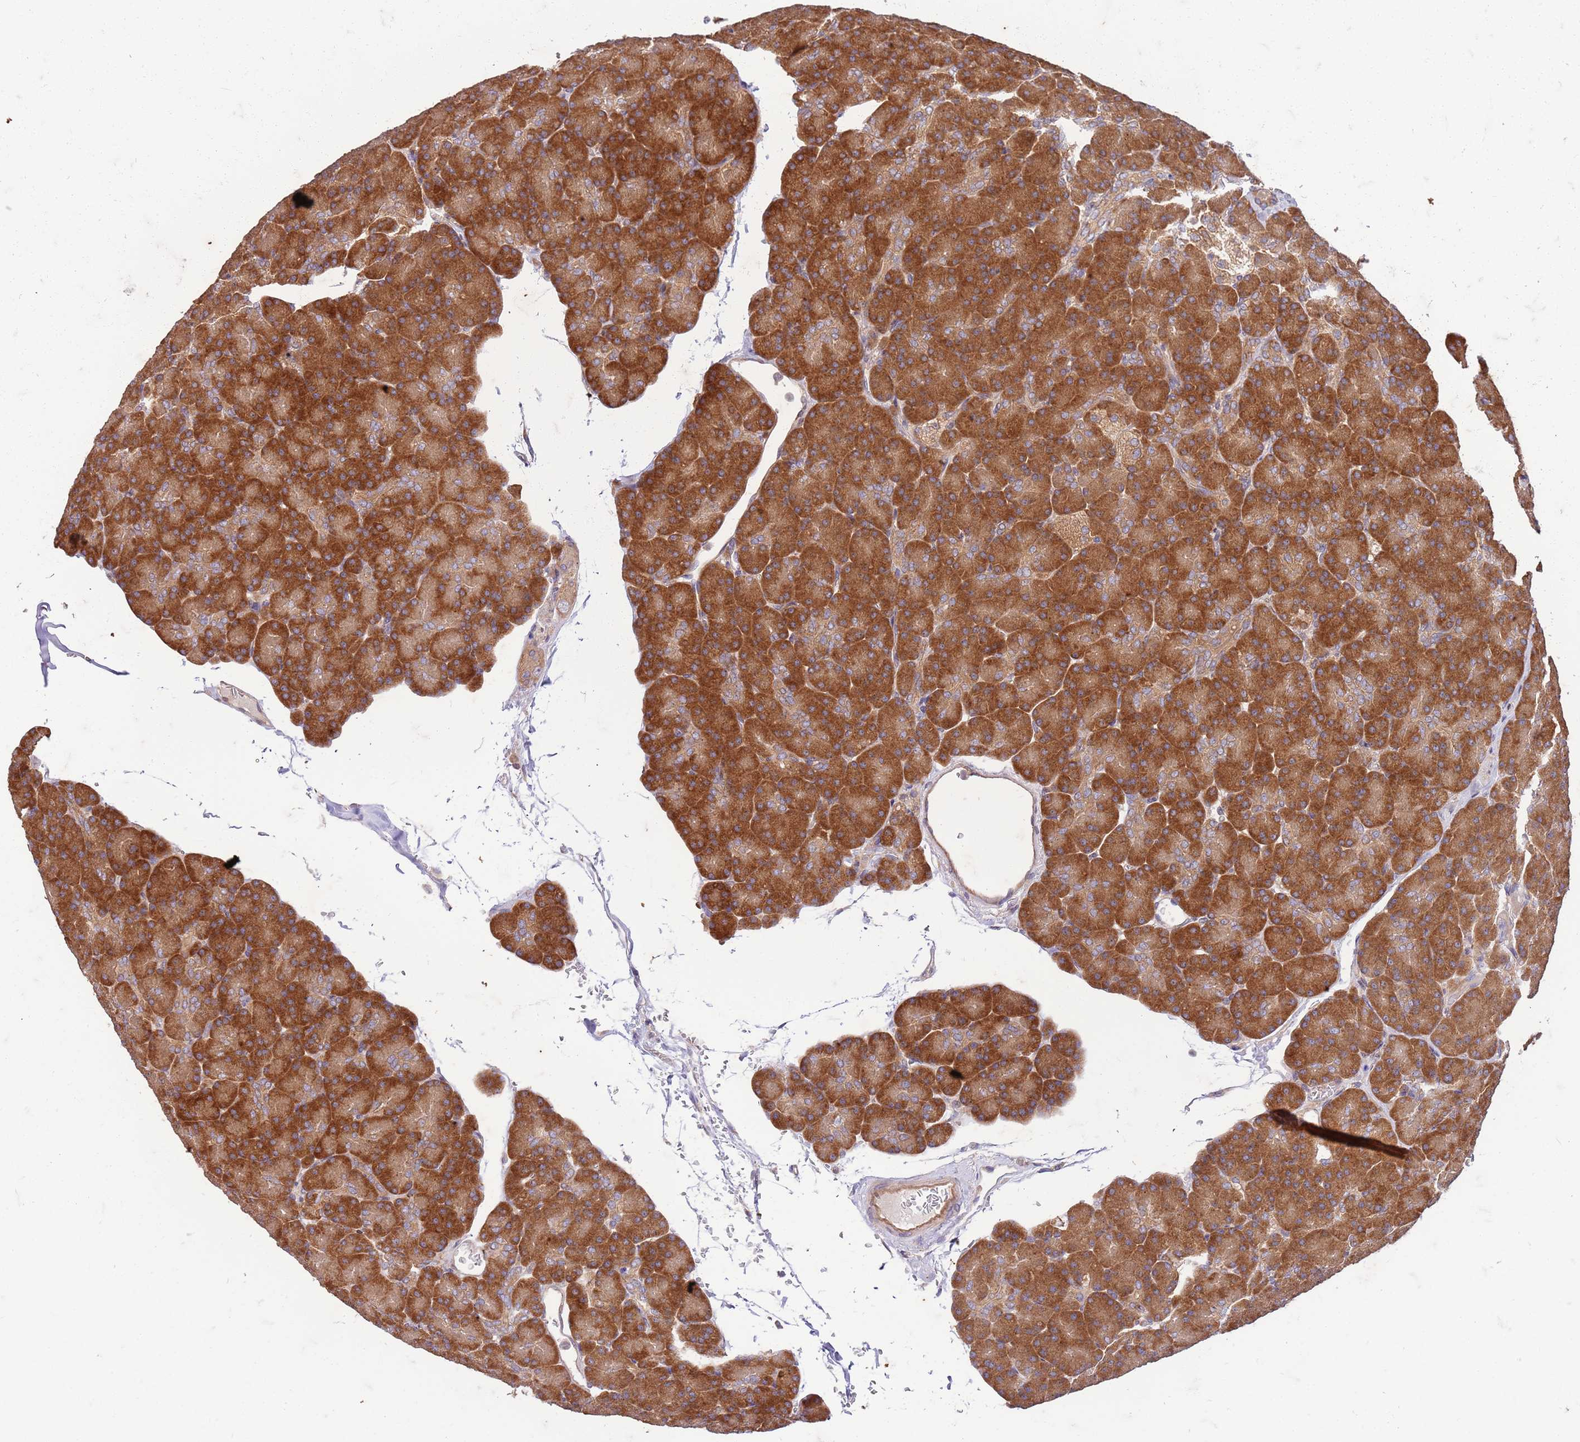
{"staining": {"intensity": "strong", "quantity": ">75%", "location": "cytoplasmic/membranous"}, "tissue": "pancreas", "cell_type": "Exocrine glandular cells", "image_type": "normal", "snomed": [{"axis": "morphology", "description": "Normal tissue, NOS"}, {"axis": "topography", "description": "Pancreas"}], "caption": "A brown stain highlights strong cytoplasmic/membranous expression of a protein in exocrine glandular cells of normal pancreas.", "gene": "OSBP", "patient": {"sex": "female", "age": 43}}